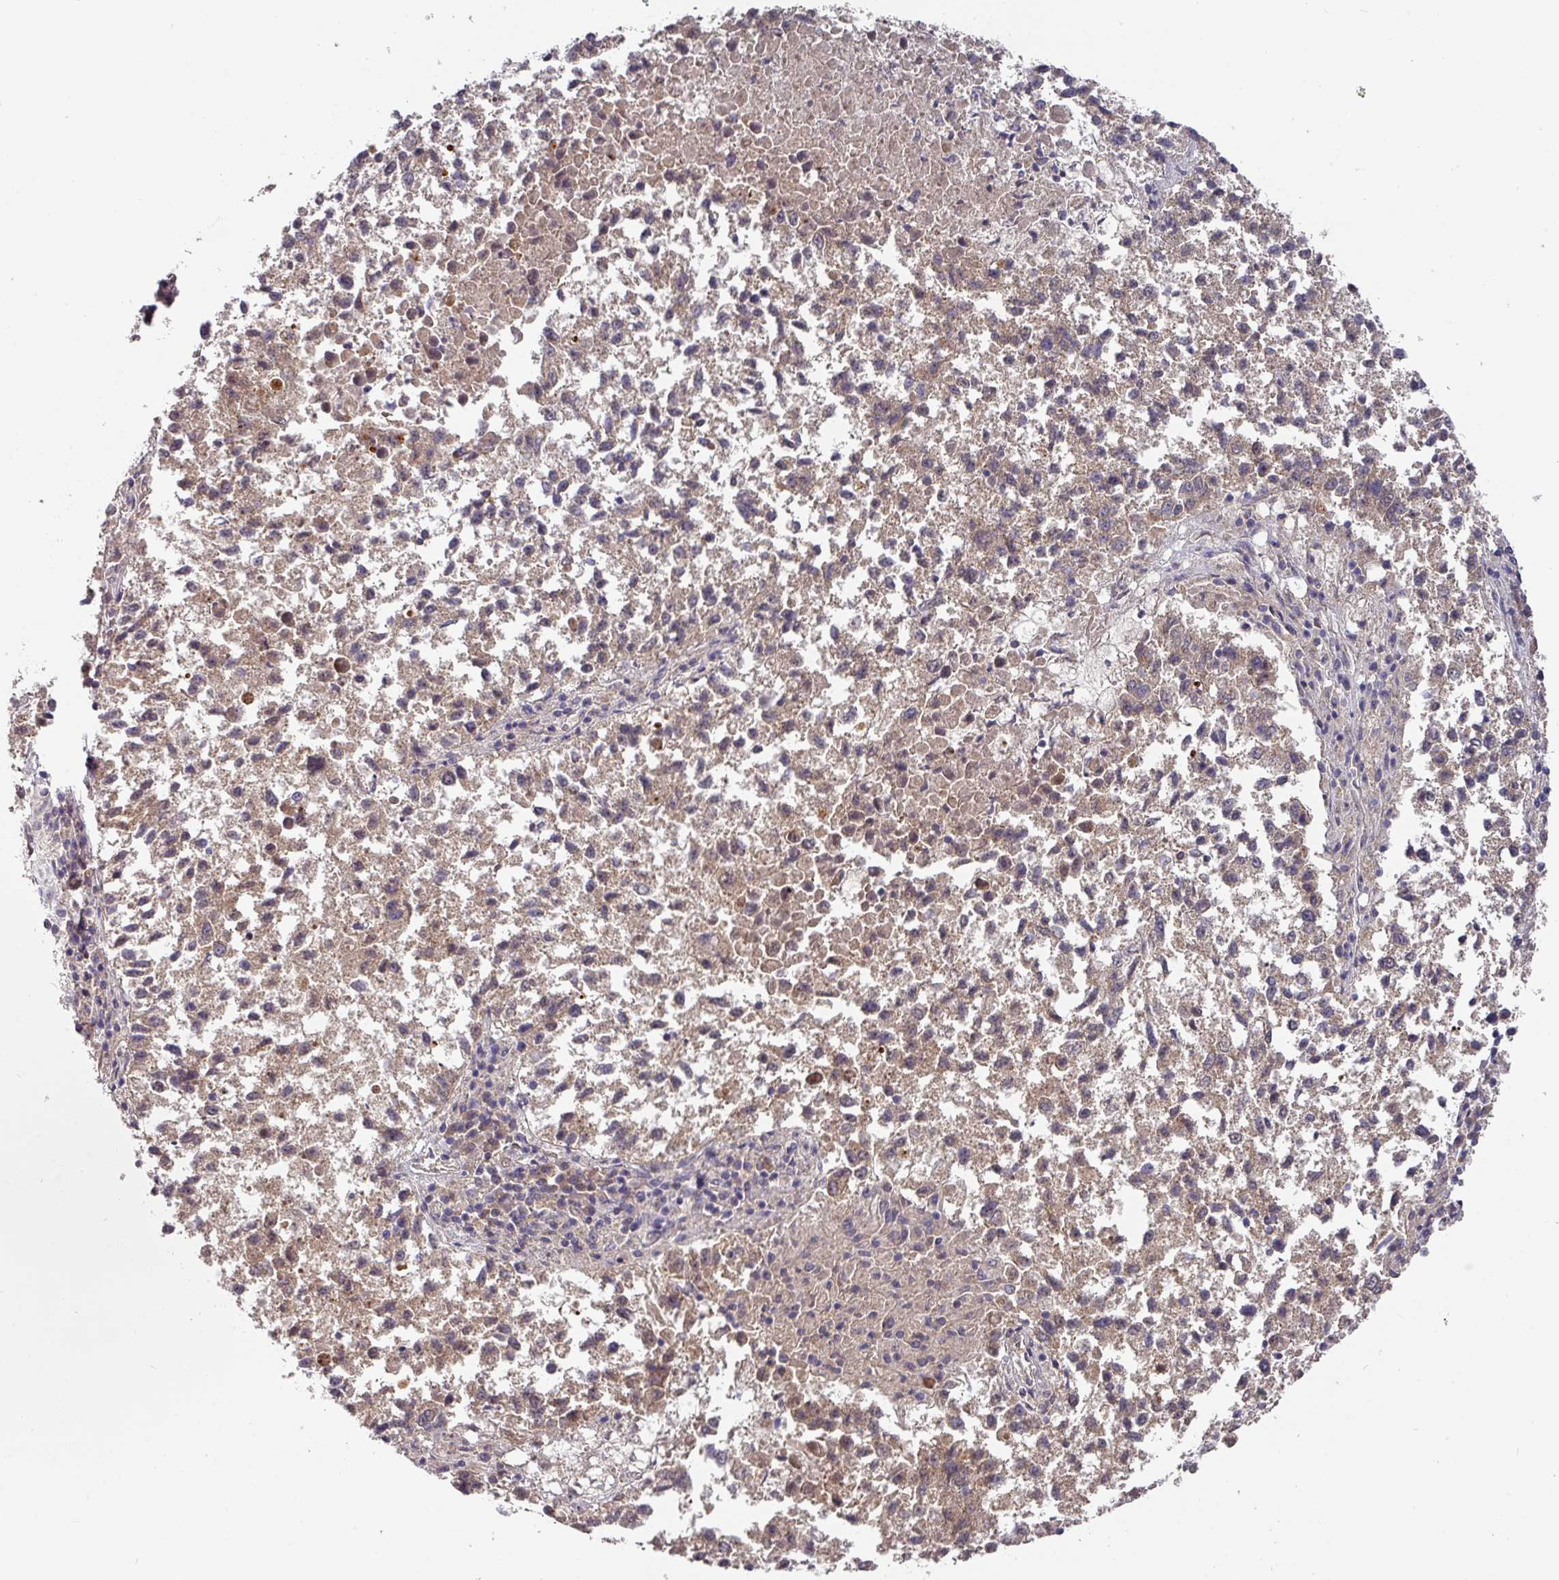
{"staining": {"intensity": "weak", "quantity": ">75%", "location": "cytoplasmic/membranous"}, "tissue": "lung cancer", "cell_type": "Tumor cells", "image_type": "cancer", "snomed": [{"axis": "morphology", "description": "Squamous cell carcinoma, NOS"}, {"axis": "topography", "description": "Lung"}], "caption": "The photomicrograph reveals staining of lung cancer (squamous cell carcinoma), revealing weak cytoplasmic/membranous protein positivity (brown color) within tumor cells.", "gene": "EXTL3", "patient": {"sex": "male", "age": 73}}